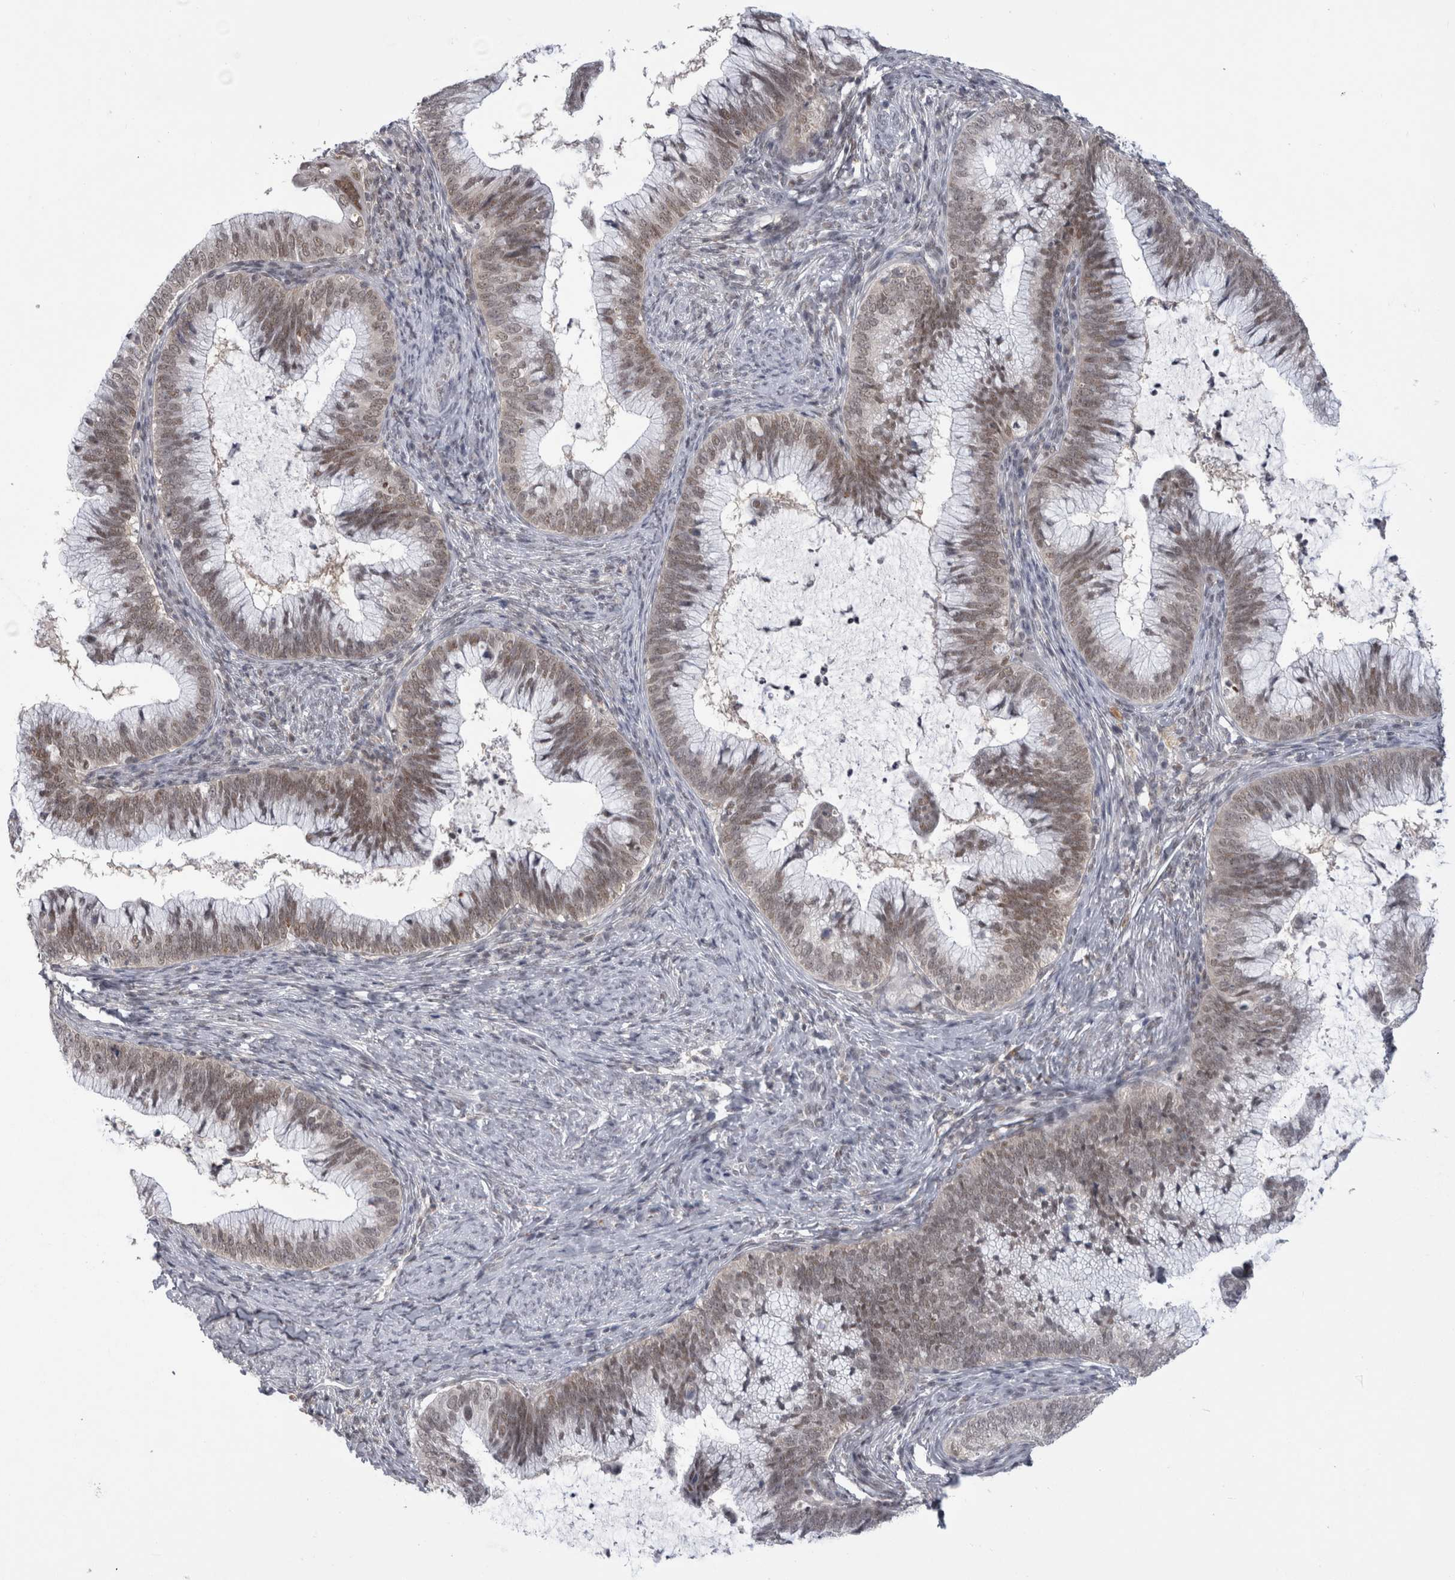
{"staining": {"intensity": "moderate", "quantity": ">75%", "location": "nuclear"}, "tissue": "cervical cancer", "cell_type": "Tumor cells", "image_type": "cancer", "snomed": [{"axis": "morphology", "description": "Adenocarcinoma, NOS"}, {"axis": "topography", "description": "Cervix"}], "caption": "Brown immunohistochemical staining in human cervical adenocarcinoma demonstrates moderate nuclear expression in approximately >75% of tumor cells. The staining was performed using DAB (3,3'-diaminobenzidine) to visualize the protein expression in brown, while the nuclei were stained in blue with hematoxylin (Magnification: 20x).", "gene": "PSMB2", "patient": {"sex": "female", "age": 36}}